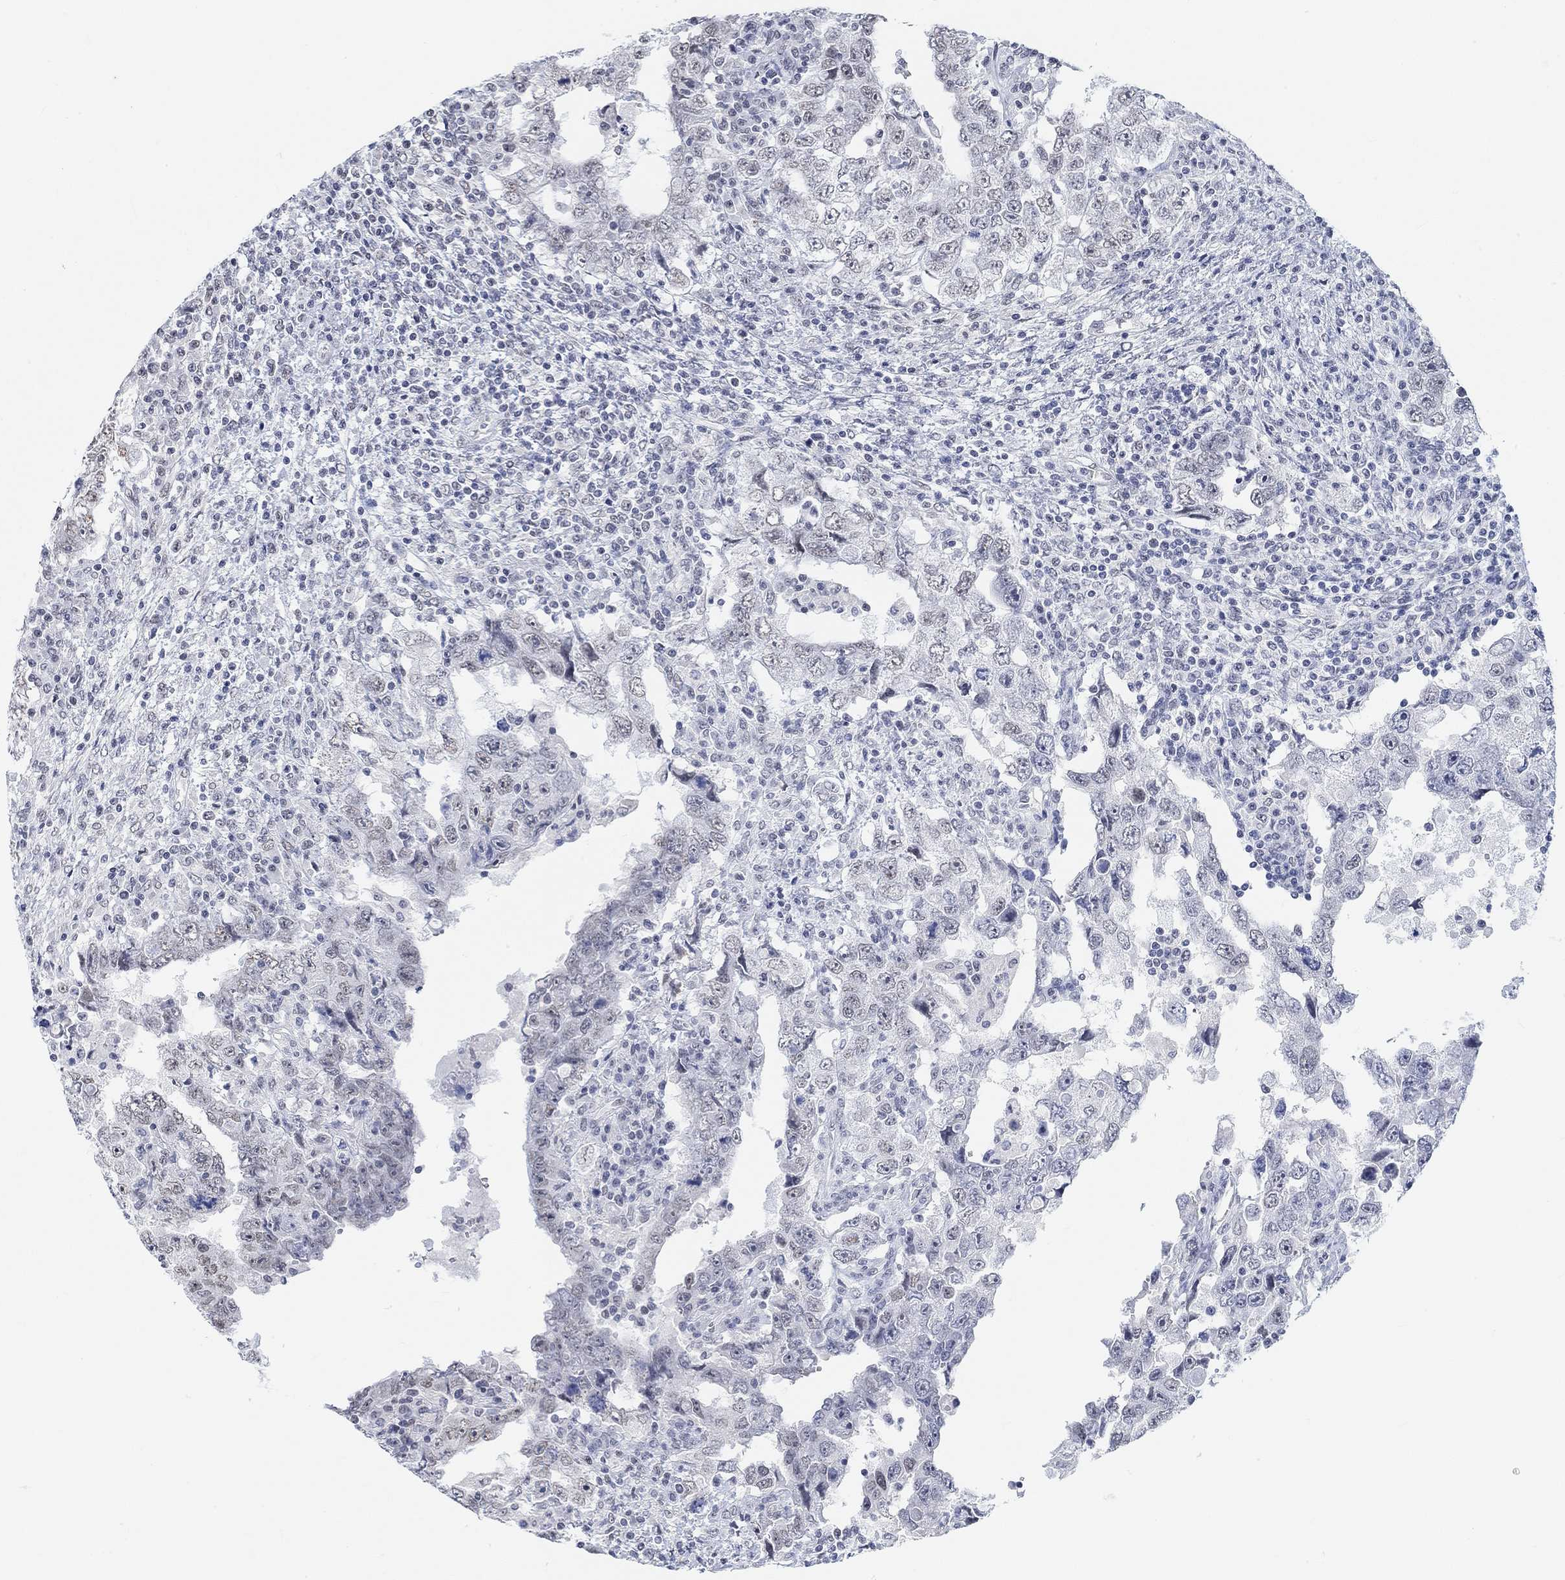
{"staining": {"intensity": "negative", "quantity": "none", "location": "none"}, "tissue": "testis cancer", "cell_type": "Tumor cells", "image_type": "cancer", "snomed": [{"axis": "morphology", "description": "Carcinoma, Embryonal, NOS"}, {"axis": "topography", "description": "Testis"}], "caption": "Immunohistochemistry of embryonal carcinoma (testis) displays no expression in tumor cells.", "gene": "PURG", "patient": {"sex": "male", "age": 26}}